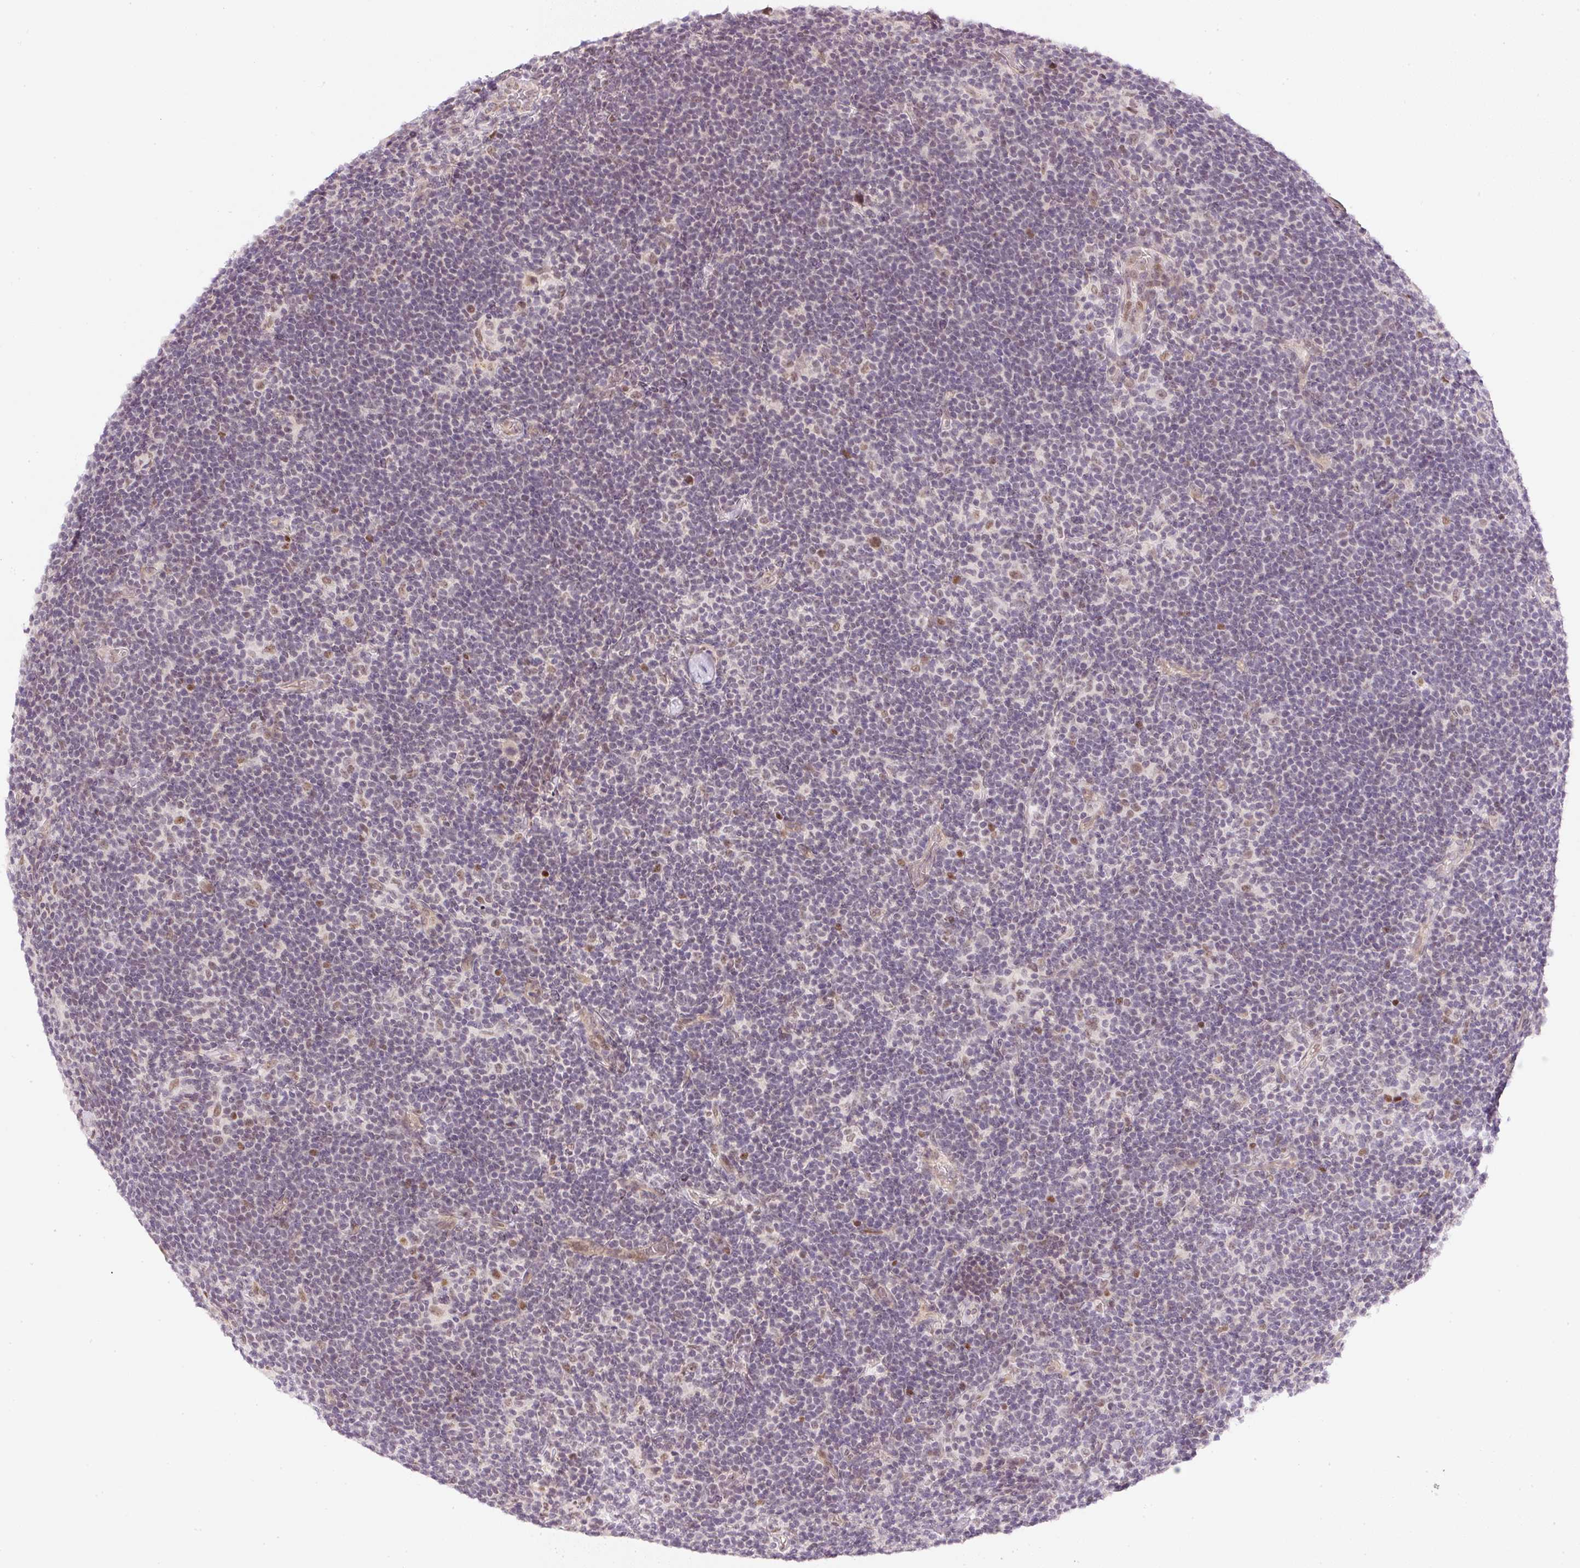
{"staining": {"intensity": "moderate", "quantity": "25%-75%", "location": "nuclear"}, "tissue": "lymphoma", "cell_type": "Tumor cells", "image_type": "cancer", "snomed": [{"axis": "morphology", "description": "Hodgkin's disease, NOS"}, {"axis": "topography", "description": "Lymph node"}], "caption": "Protein staining shows moderate nuclear staining in about 25%-75% of tumor cells in lymphoma.", "gene": "DPPA4", "patient": {"sex": "female", "age": 57}}